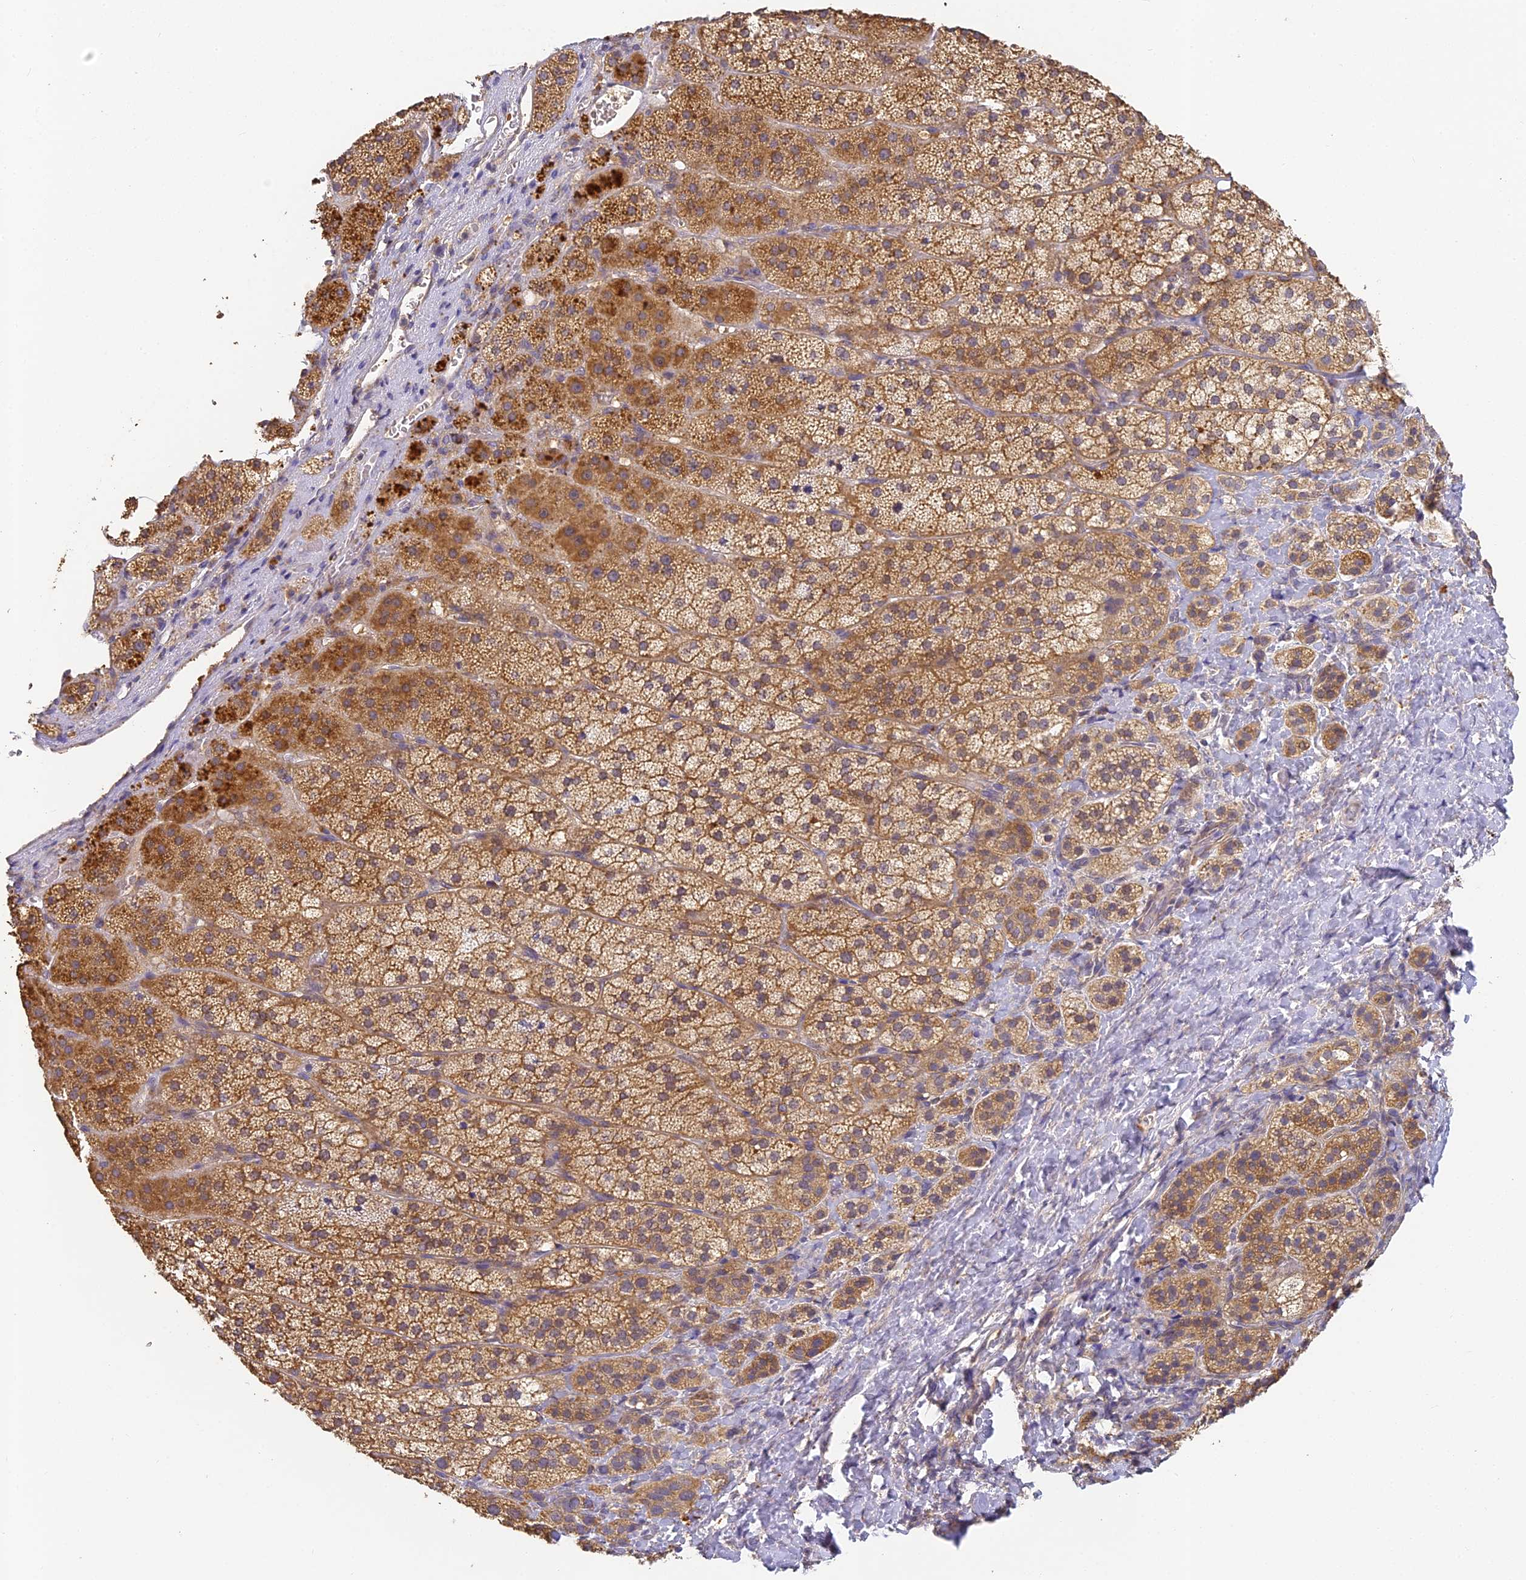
{"staining": {"intensity": "moderate", "quantity": "25%-75%", "location": "cytoplasmic/membranous"}, "tissue": "adrenal gland", "cell_type": "Glandular cells", "image_type": "normal", "snomed": [{"axis": "morphology", "description": "Normal tissue, NOS"}, {"axis": "topography", "description": "Adrenal gland"}], "caption": "Adrenal gland was stained to show a protein in brown. There is medium levels of moderate cytoplasmic/membranous staining in about 25%-75% of glandular cells. (brown staining indicates protein expression, while blue staining denotes nuclei).", "gene": "YAE1", "patient": {"sex": "female", "age": 44}}